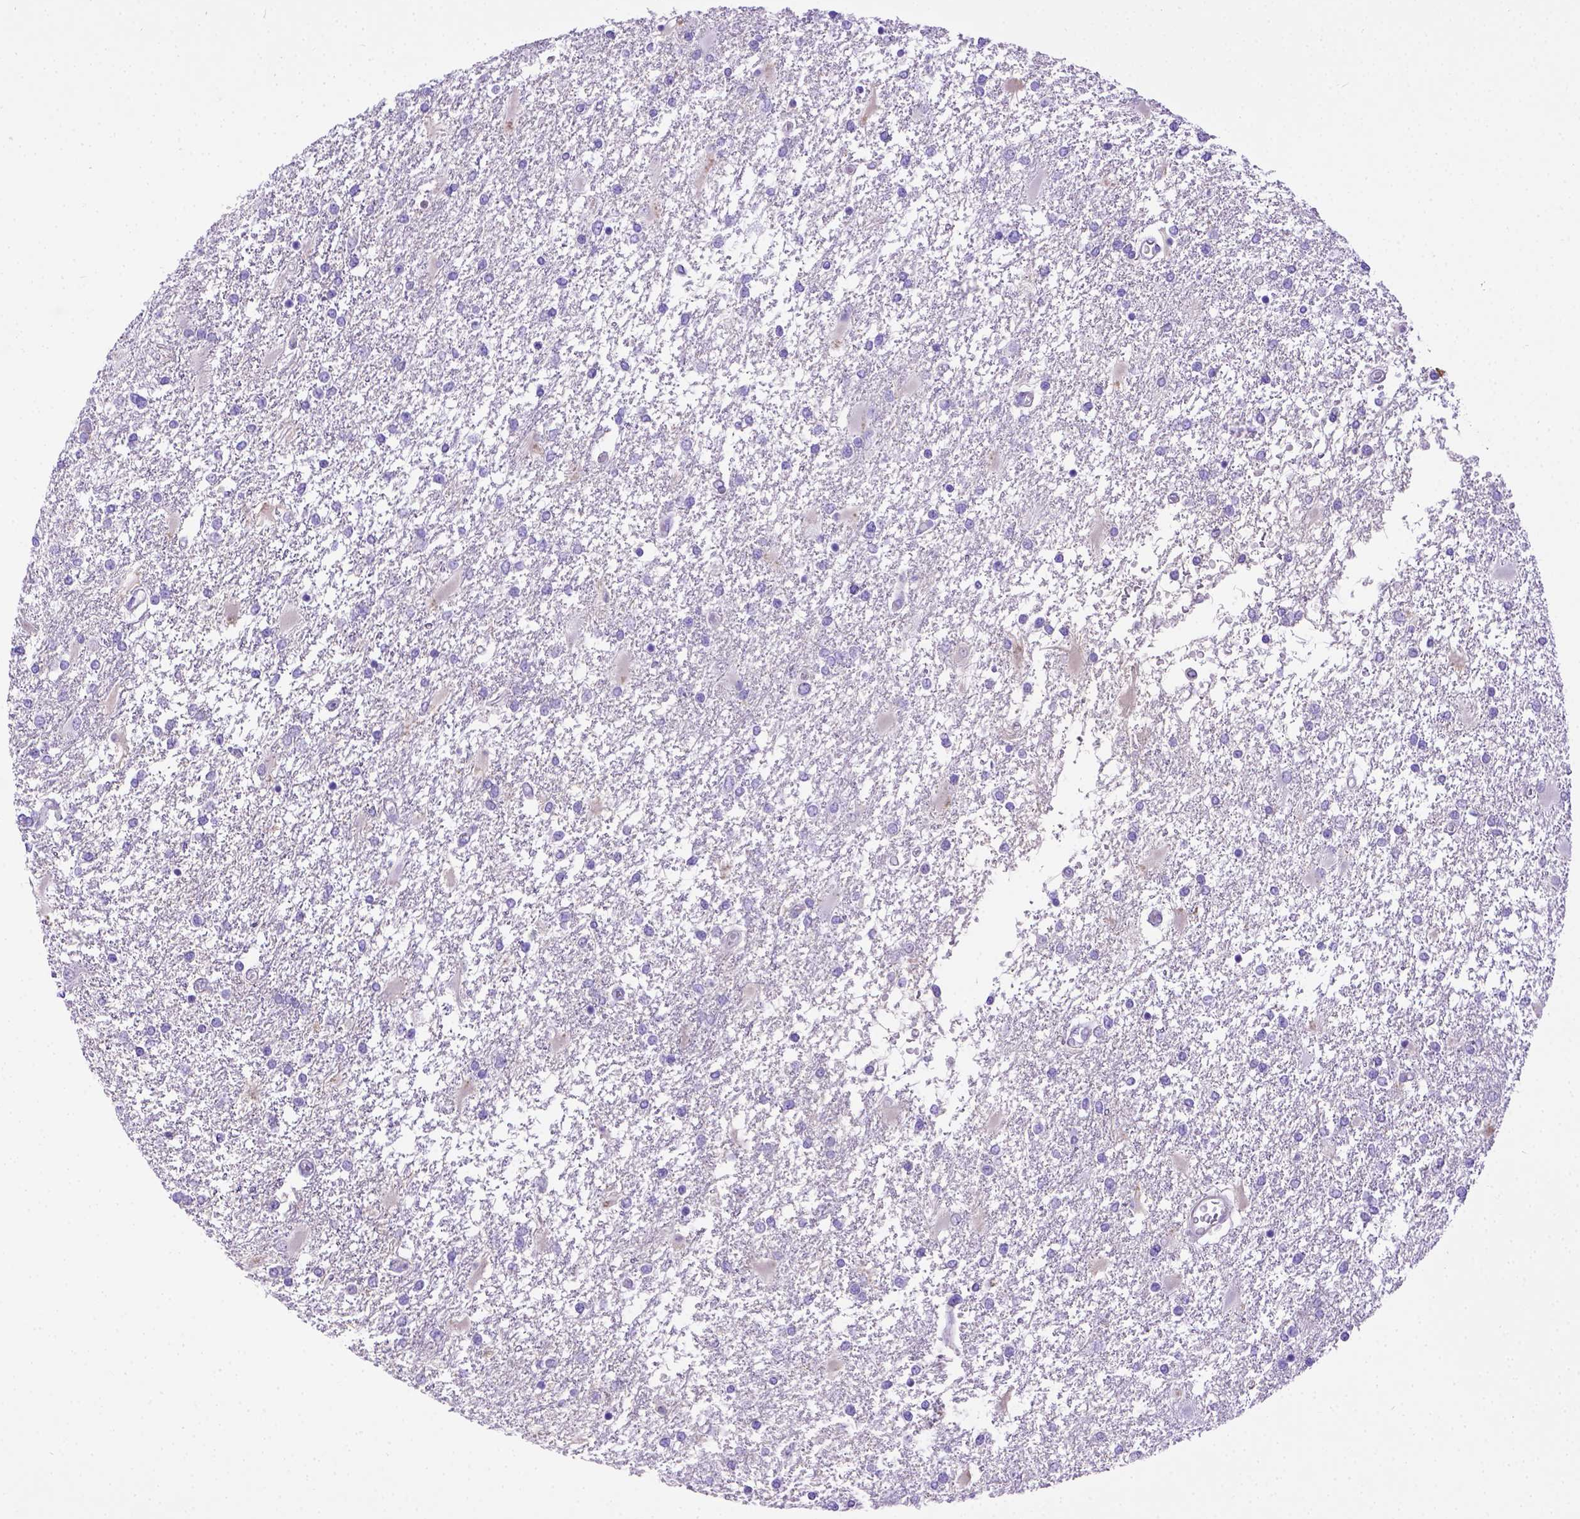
{"staining": {"intensity": "negative", "quantity": "none", "location": "none"}, "tissue": "glioma", "cell_type": "Tumor cells", "image_type": "cancer", "snomed": [{"axis": "morphology", "description": "Glioma, malignant, High grade"}, {"axis": "topography", "description": "Cerebral cortex"}], "caption": "This is a histopathology image of IHC staining of malignant high-grade glioma, which shows no positivity in tumor cells.", "gene": "LRRC18", "patient": {"sex": "male", "age": 79}}